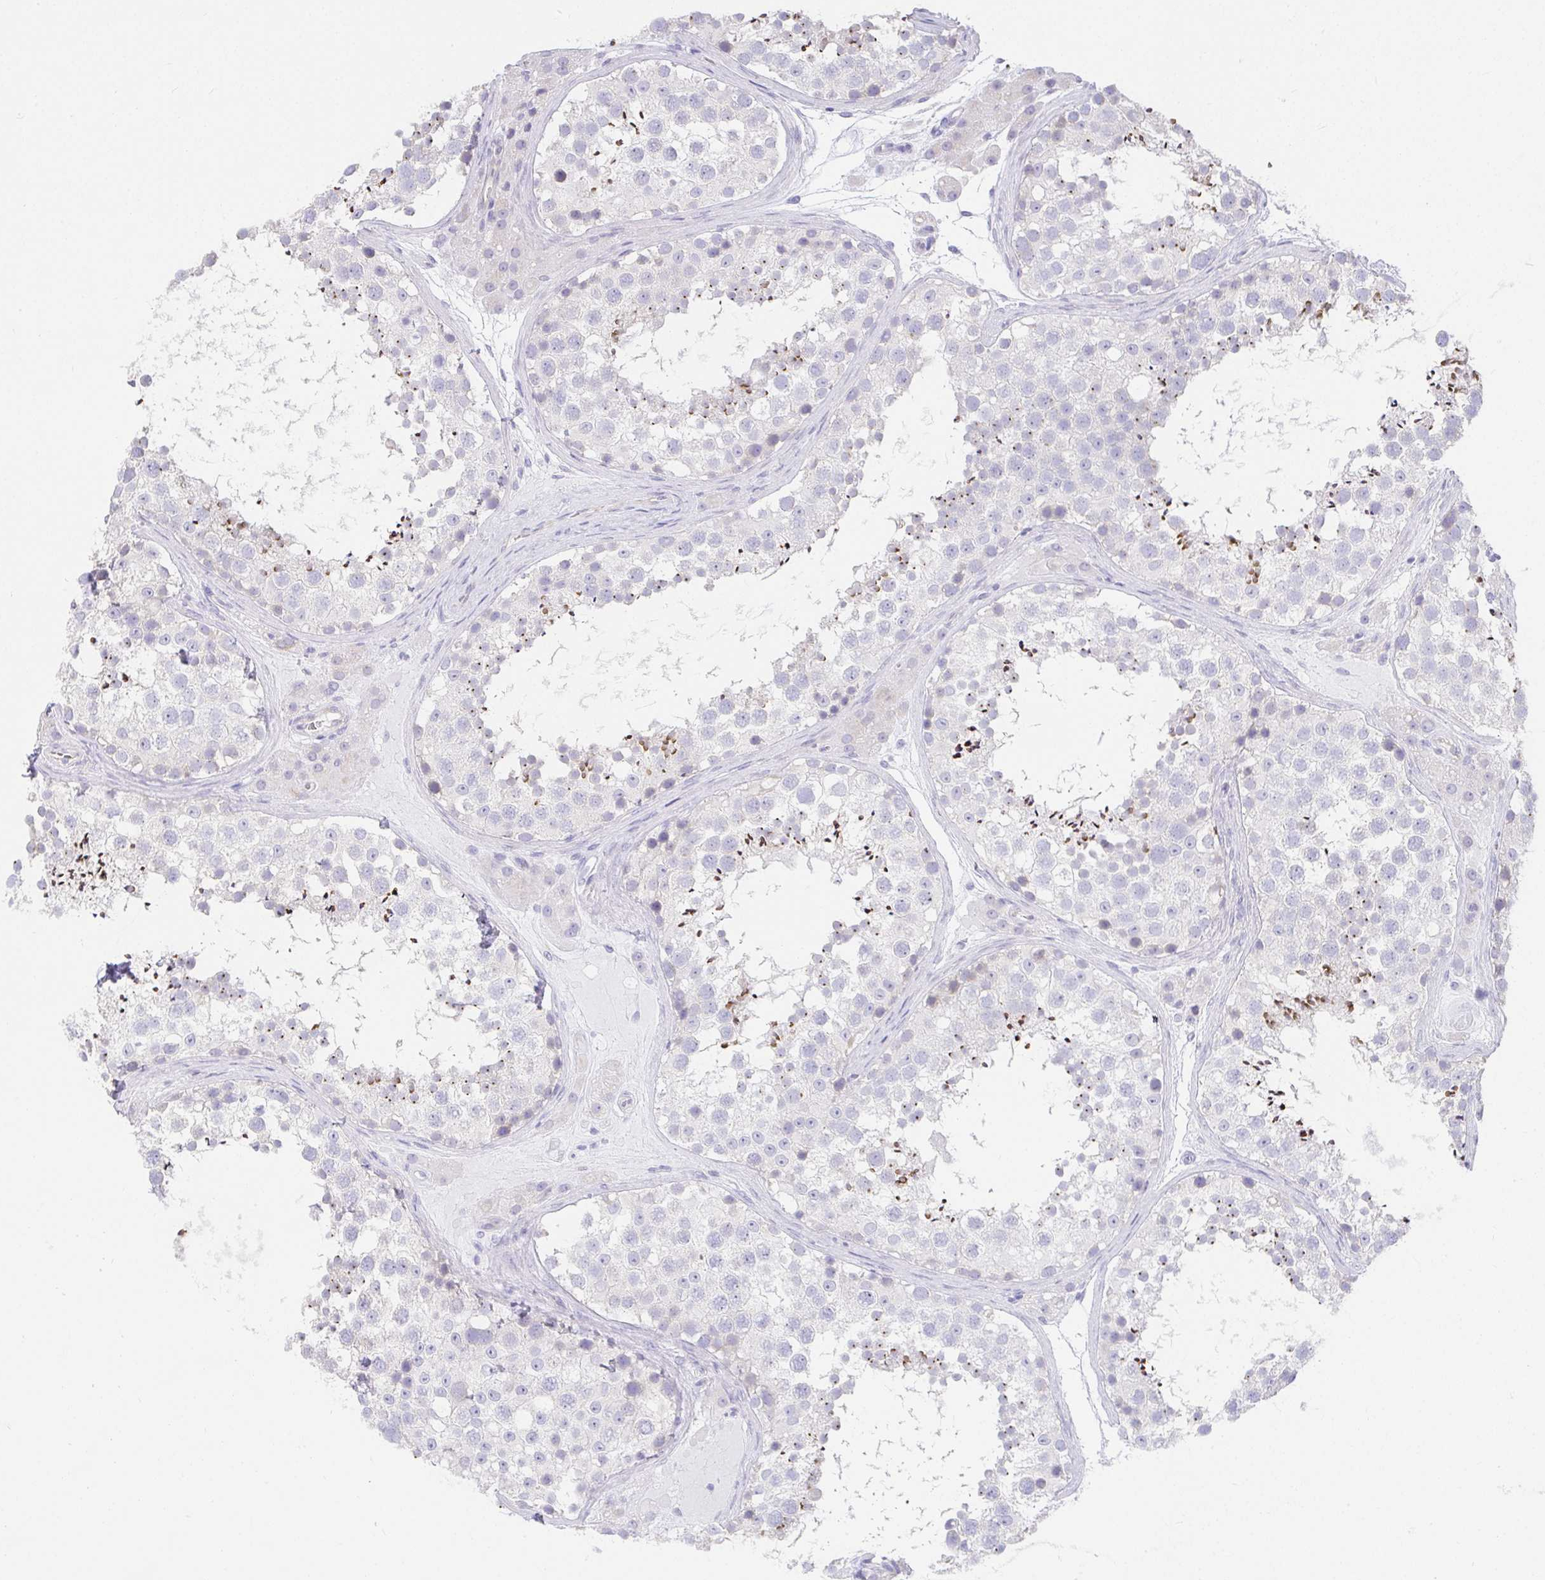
{"staining": {"intensity": "moderate", "quantity": "<25%", "location": "cytoplasmic/membranous"}, "tissue": "testis", "cell_type": "Cells in seminiferous ducts", "image_type": "normal", "snomed": [{"axis": "morphology", "description": "Normal tissue, NOS"}, {"axis": "topography", "description": "Testis"}], "caption": "Benign testis reveals moderate cytoplasmic/membranous positivity in about <25% of cells in seminiferous ducts The staining was performed using DAB (3,3'-diaminobenzidine) to visualize the protein expression in brown, while the nuclei were stained in blue with hematoxylin (Magnification: 20x)..", "gene": "VGLL1", "patient": {"sex": "male", "age": 41}}